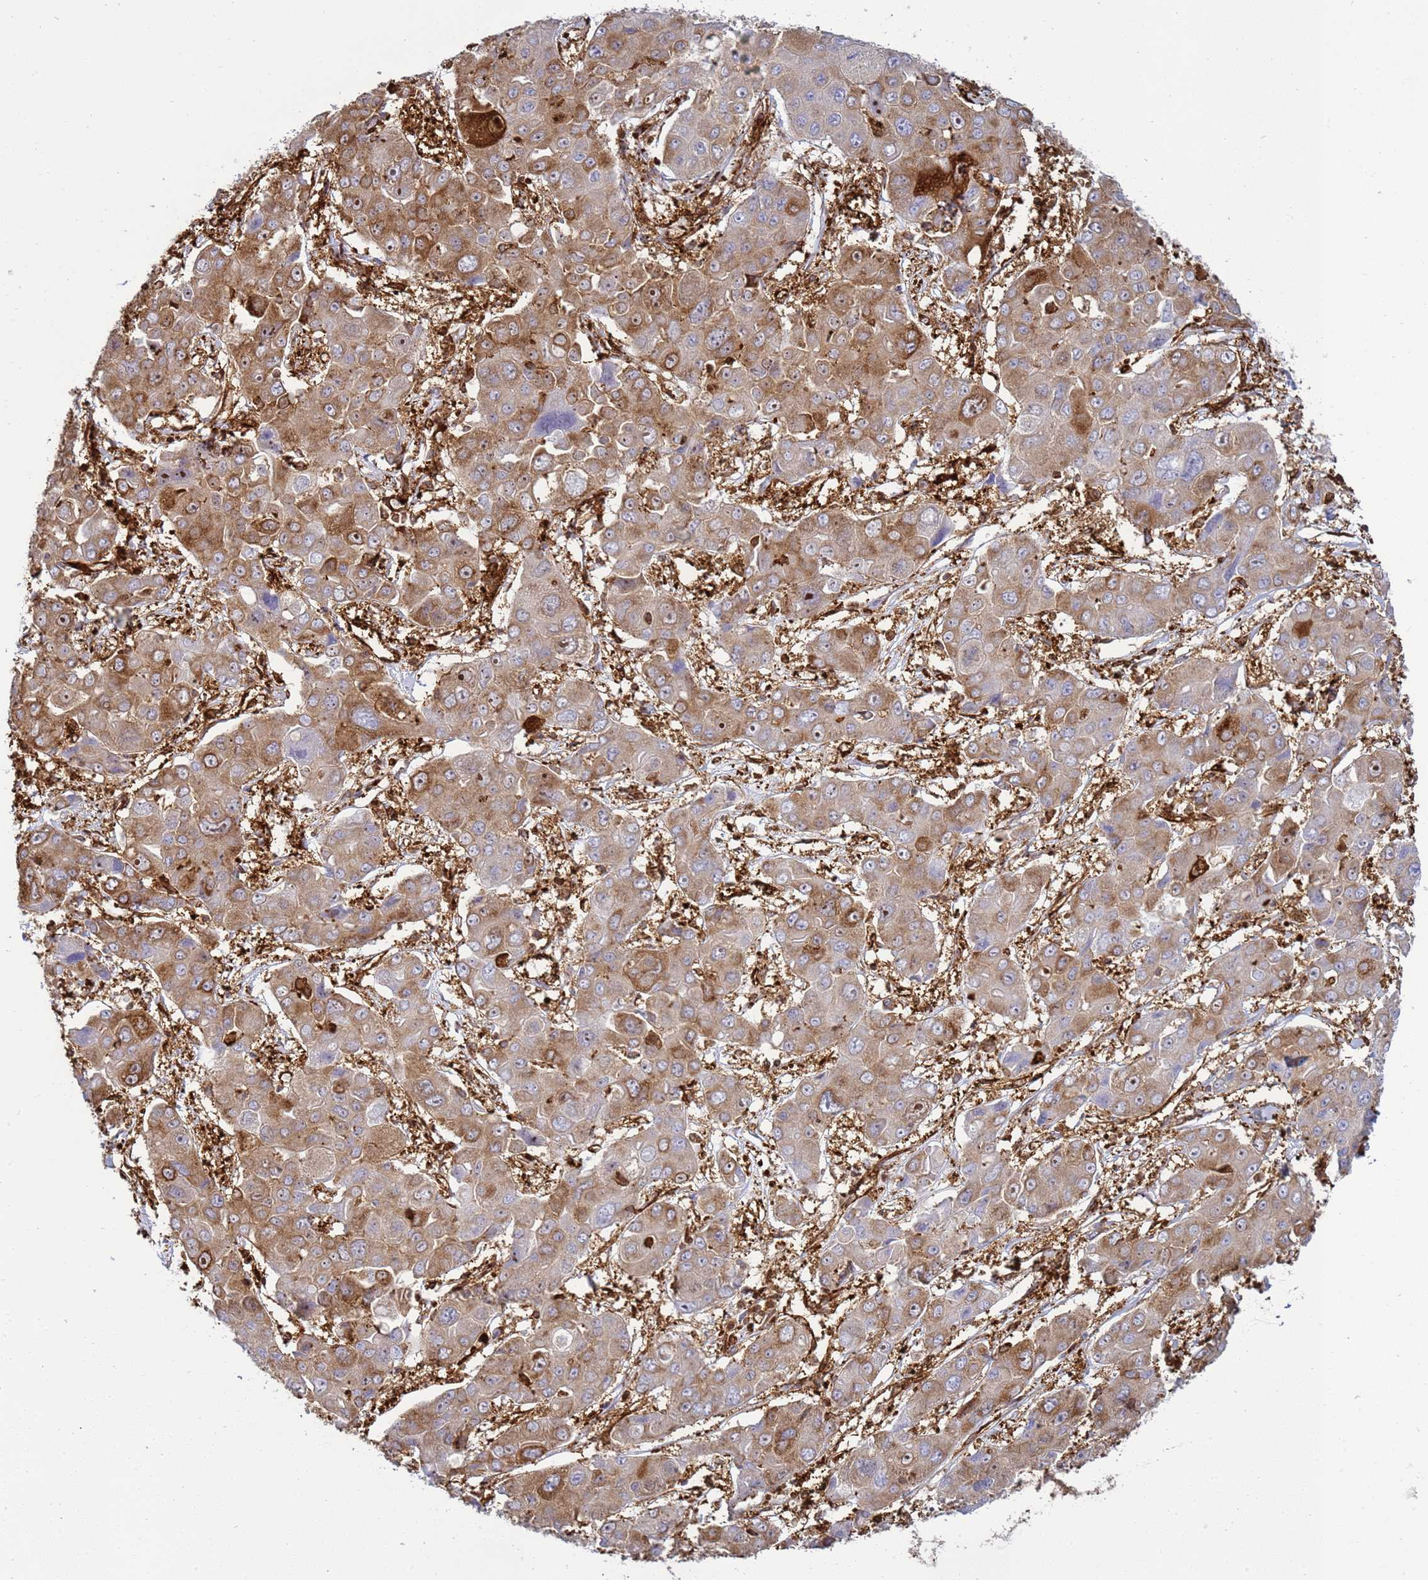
{"staining": {"intensity": "moderate", "quantity": "25%-75%", "location": "cytoplasmic/membranous,nuclear"}, "tissue": "liver cancer", "cell_type": "Tumor cells", "image_type": "cancer", "snomed": [{"axis": "morphology", "description": "Cholangiocarcinoma"}, {"axis": "topography", "description": "Liver"}], "caption": "Immunohistochemistry (DAB (3,3'-diaminobenzidine)) staining of liver cholangiocarcinoma shows moderate cytoplasmic/membranous and nuclear protein positivity in about 25%-75% of tumor cells. The protein is stained brown, and the nuclei are stained in blue (DAB (3,3'-diaminobenzidine) IHC with brightfield microscopy, high magnification).", "gene": "ZBTB8OS", "patient": {"sex": "male", "age": 67}}